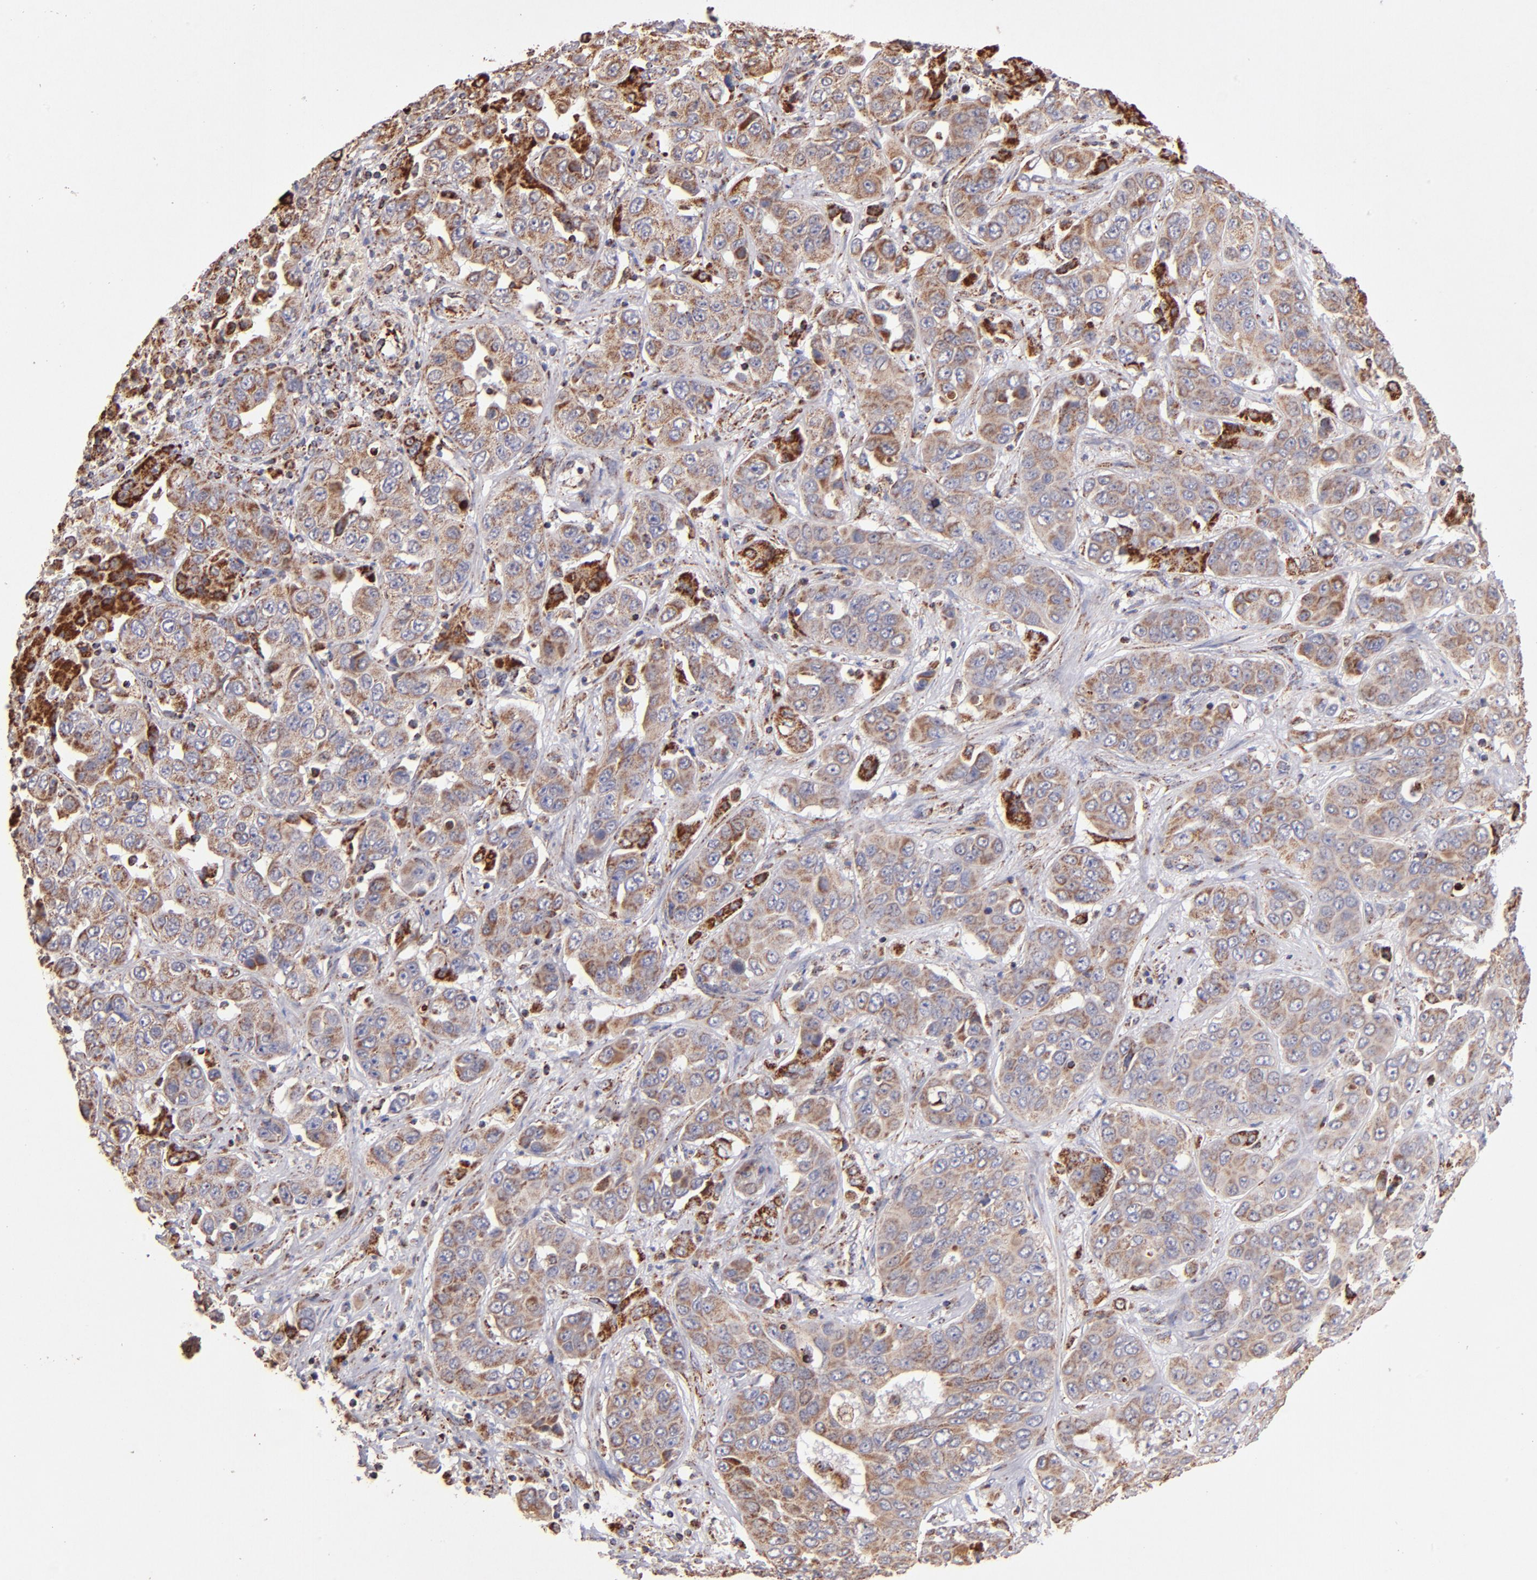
{"staining": {"intensity": "weak", "quantity": ">75%", "location": "cytoplasmic/membranous"}, "tissue": "liver cancer", "cell_type": "Tumor cells", "image_type": "cancer", "snomed": [{"axis": "morphology", "description": "Cholangiocarcinoma"}, {"axis": "topography", "description": "Liver"}], "caption": "The histopathology image displays immunohistochemical staining of liver cholangiocarcinoma. There is weak cytoplasmic/membranous expression is appreciated in approximately >75% of tumor cells.", "gene": "DLST", "patient": {"sex": "female", "age": 52}}